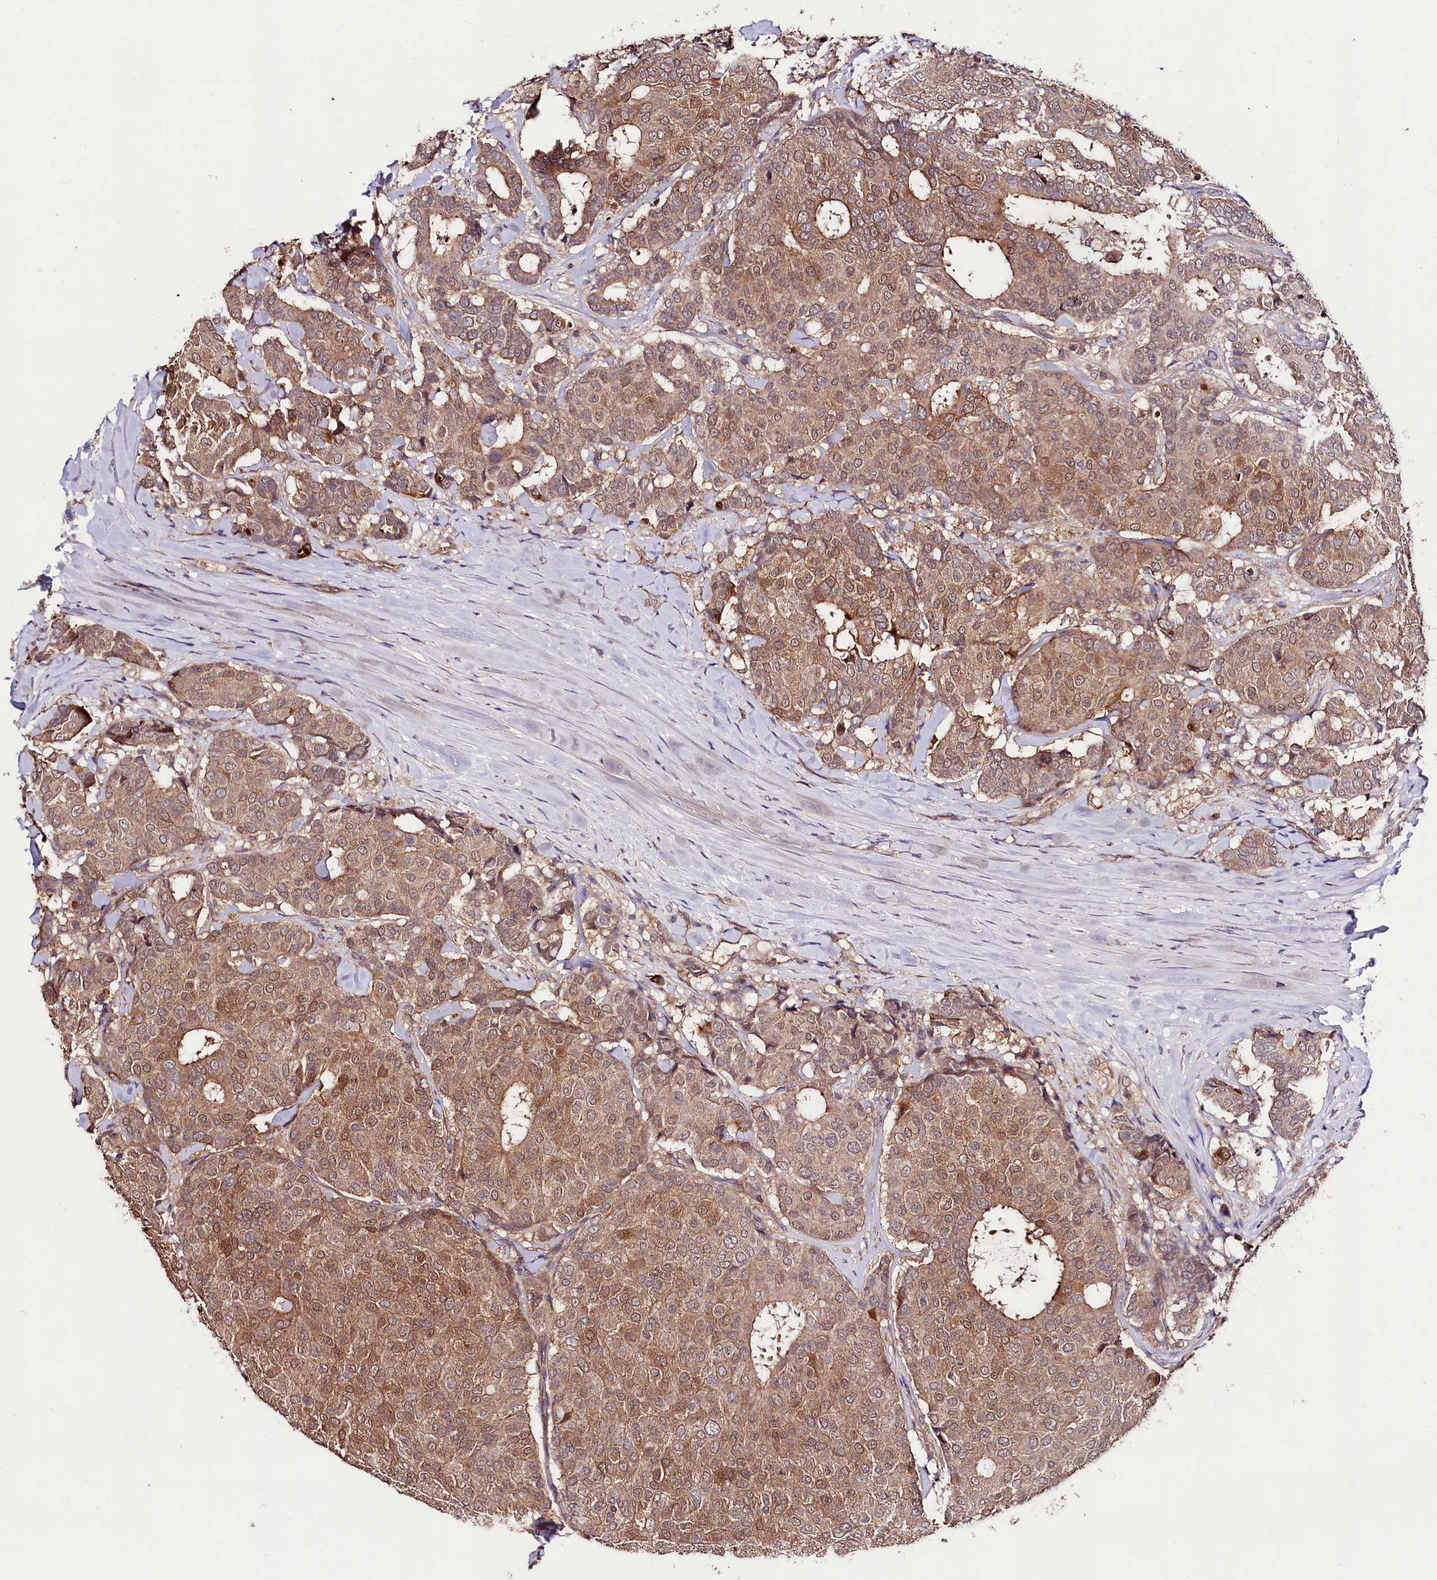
{"staining": {"intensity": "moderate", "quantity": ">75%", "location": "cytoplasmic/membranous"}, "tissue": "breast cancer", "cell_type": "Tumor cells", "image_type": "cancer", "snomed": [{"axis": "morphology", "description": "Duct carcinoma"}, {"axis": "topography", "description": "Breast"}], "caption": "A high-resolution photomicrograph shows IHC staining of invasive ductal carcinoma (breast), which shows moderate cytoplasmic/membranous expression in approximately >75% of tumor cells.", "gene": "KLRB1", "patient": {"sex": "female", "age": 75}}